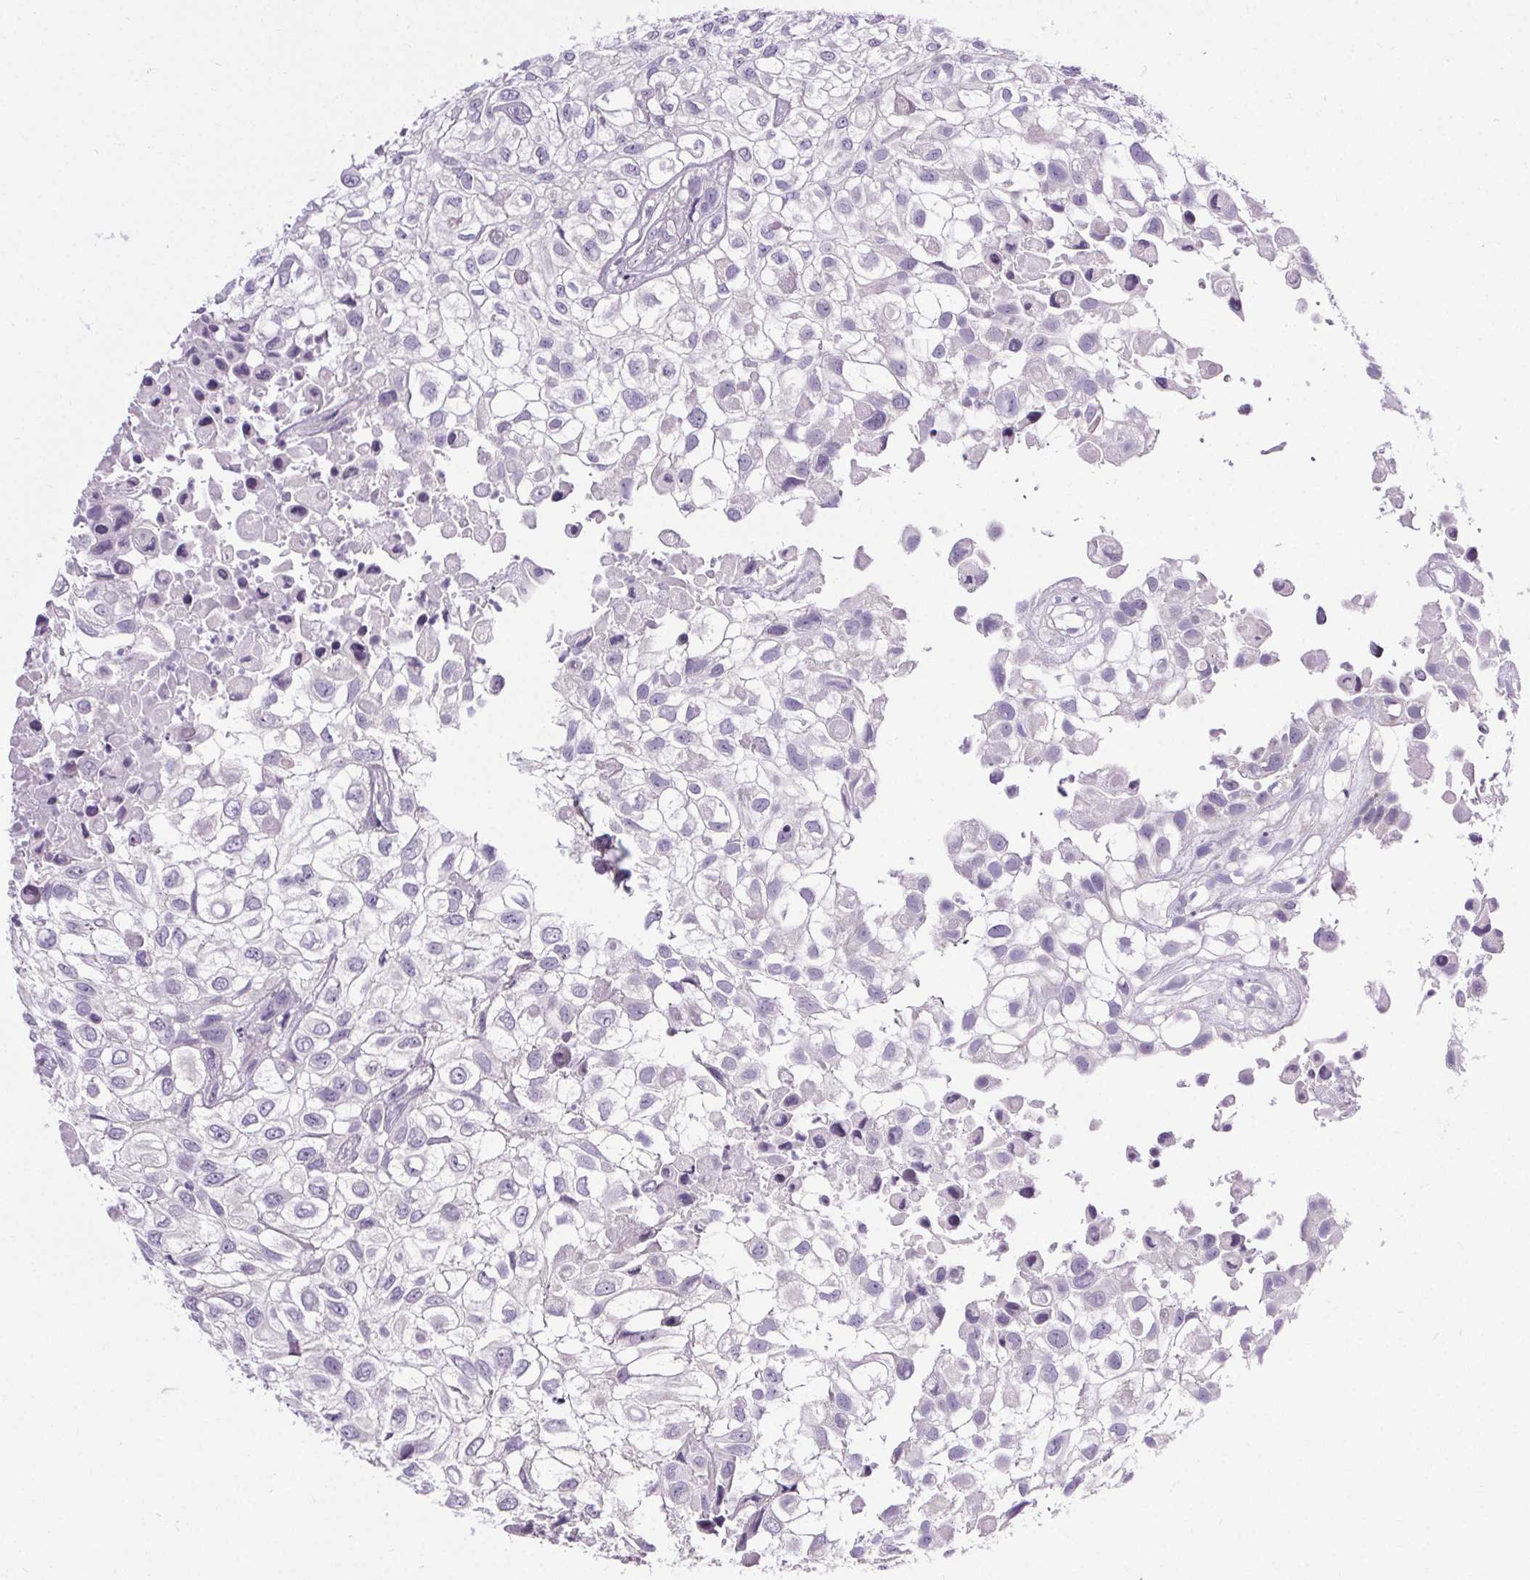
{"staining": {"intensity": "negative", "quantity": "none", "location": "none"}, "tissue": "urothelial cancer", "cell_type": "Tumor cells", "image_type": "cancer", "snomed": [{"axis": "morphology", "description": "Urothelial carcinoma, High grade"}, {"axis": "topography", "description": "Urinary bladder"}], "caption": "Protein analysis of urothelial cancer displays no significant positivity in tumor cells.", "gene": "ELAVL2", "patient": {"sex": "male", "age": 56}}